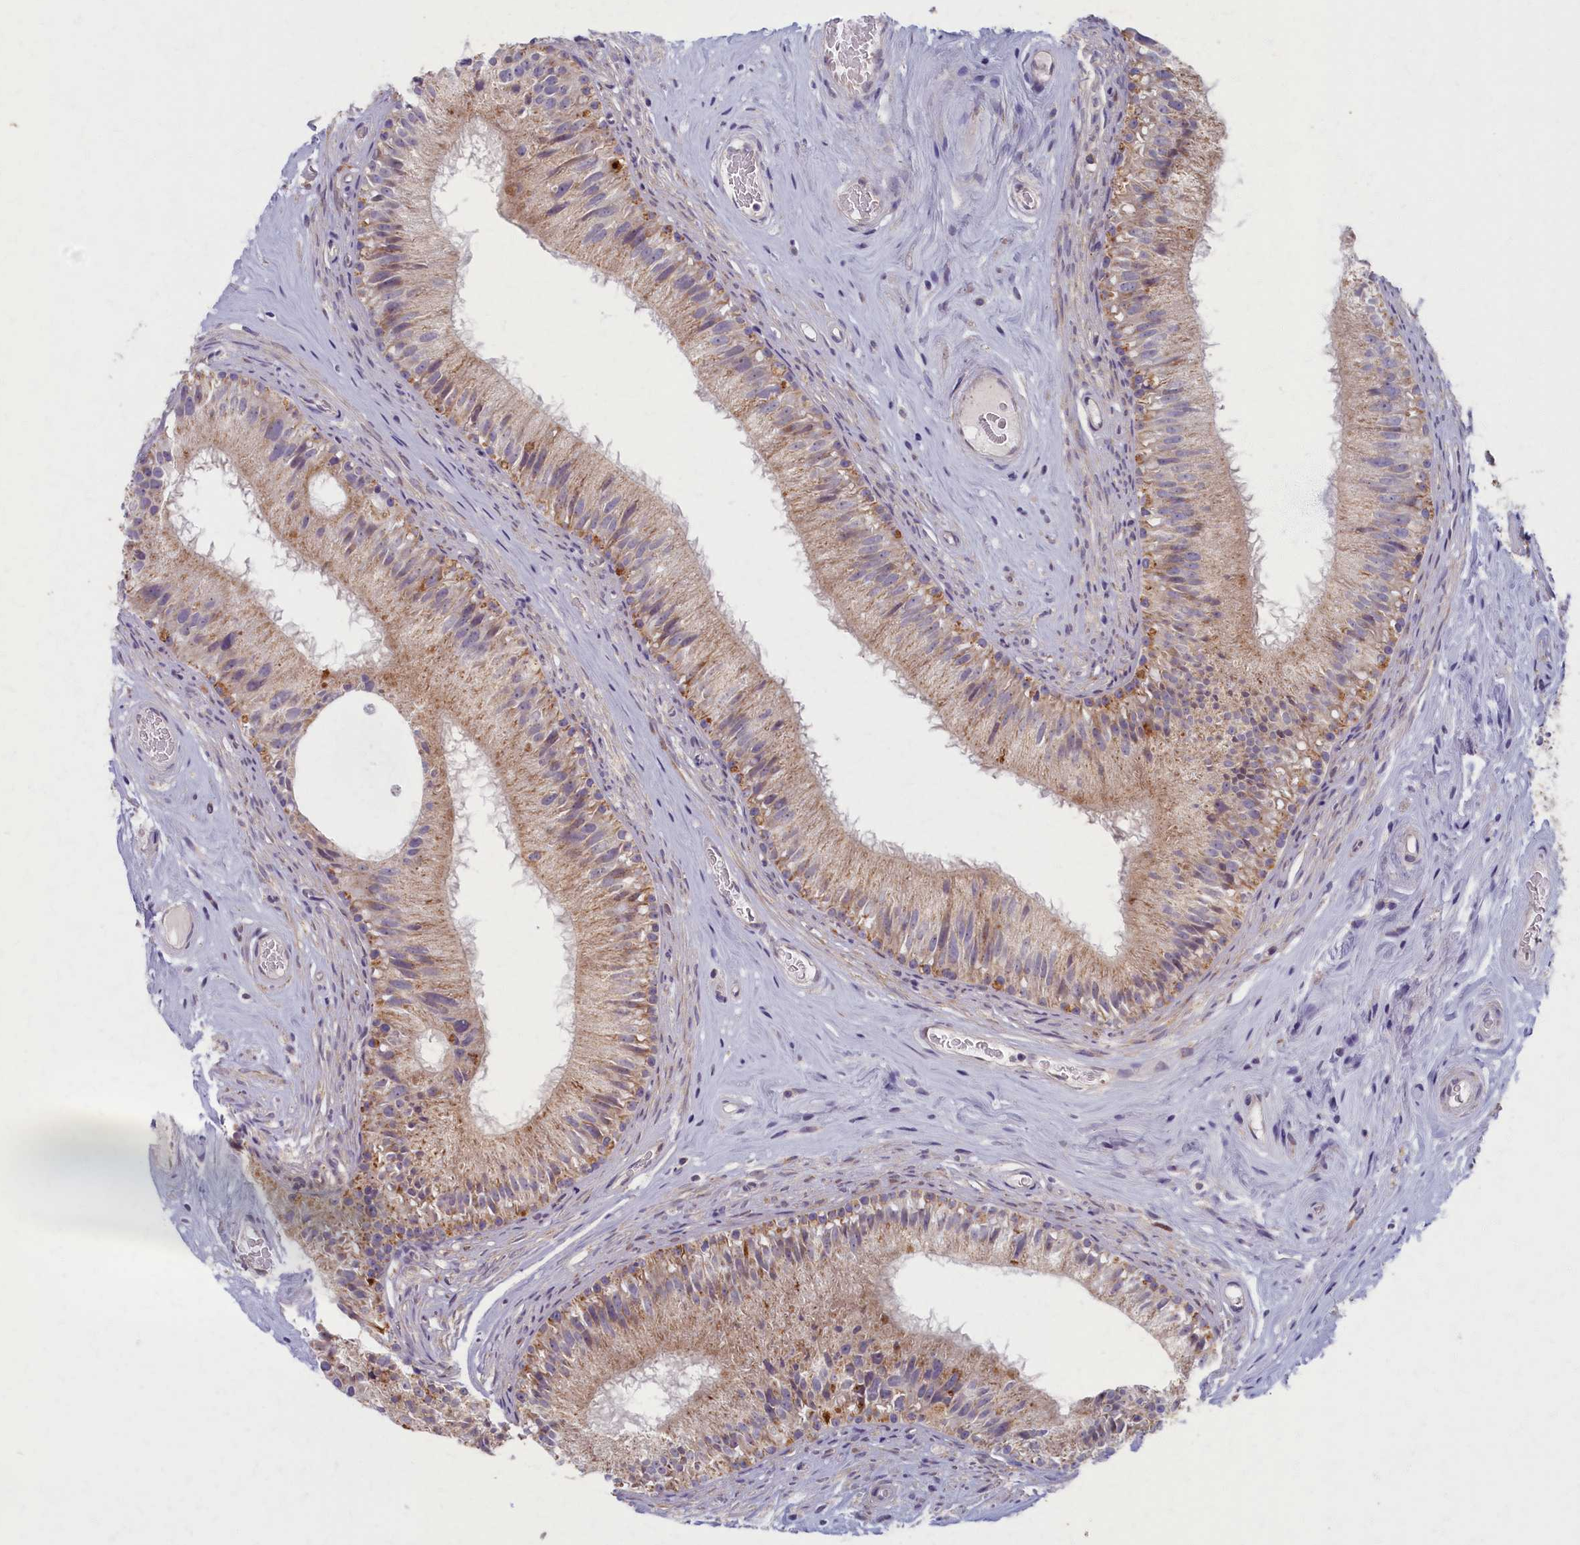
{"staining": {"intensity": "weak", "quantity": ">75%", "location": "cytoplasmic/membranous"}, "tissue": "epididymis", "cell_type": "Glandular cells", "image_type": "normal", "snomed": [{"axis": "morphology", "description": "Normal tissue, NOS"}, {"axis": "topography", "description": "Epididymis"}], "caption": "Normal epididymis demonstrates weak cytoplasmic/membranous expression in approximately >75% of glandular cells.", "gene": "MRPS25", "patient": {"sex": "male", "age": 45}}